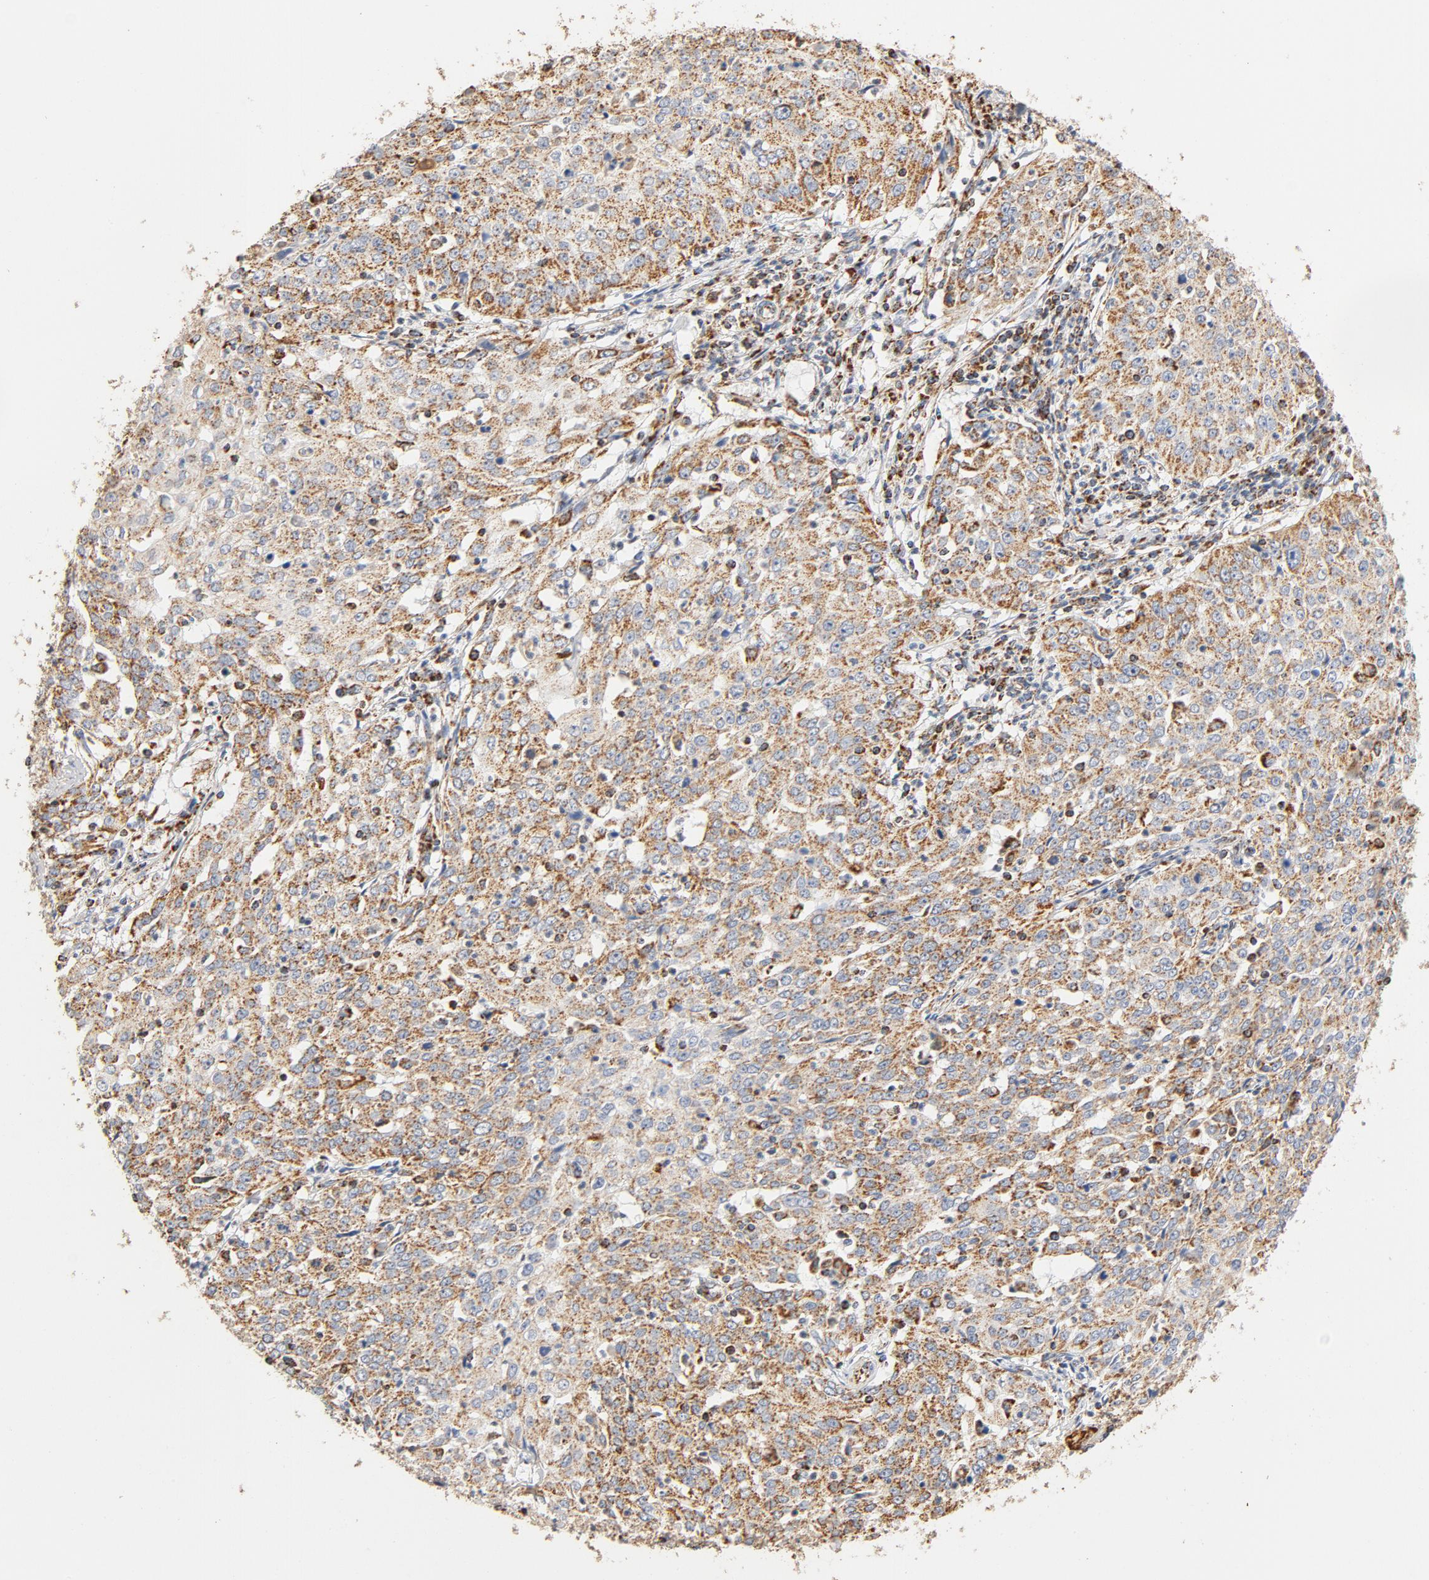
{"staining": {"intensity": "moderate", "quantity": ">75%", "location": "cytoplasmic/membranous"}, "tissue": "cervical cancer", "cell_type": "Tumor cells", "image_type": "cancer", "snomed": [{"axis": "morphology", "description": "Squamous cell carcinoma, NOS"}, {"axis": "topography", "description": "Cervix"}], "caption": "This image displays squamous cell carcinoma (cervical) stained with IHC to label a protein in brown. The cytoplasmic/membranous of tumor cells show moderate positivity for the protein. Nuclei are counter-stained blue.", "gene": "COX4I1", "patient": {"sex": "female", "age": 39}}